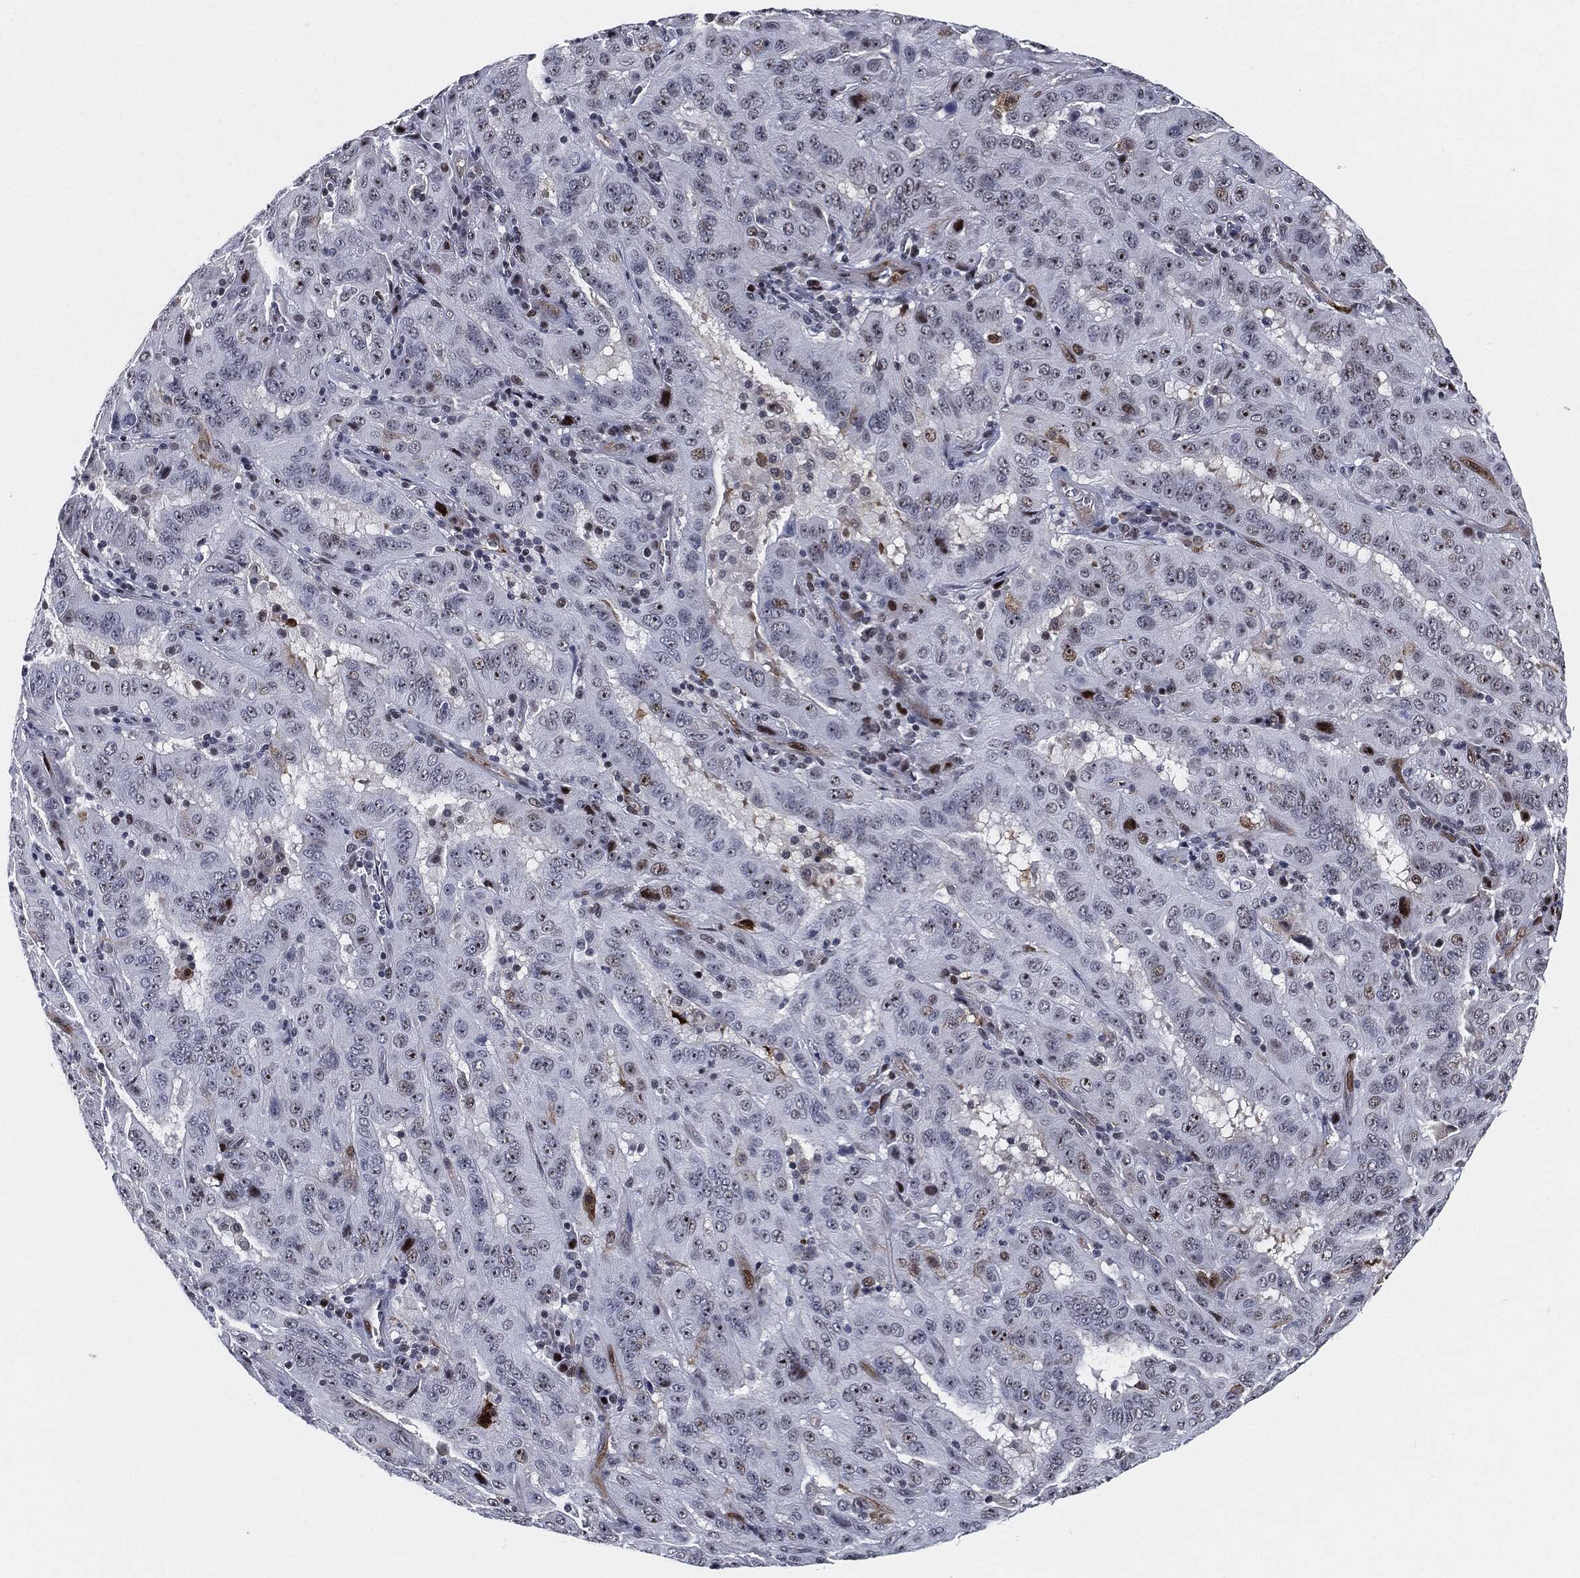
{"staining": {"intensity": "moderate", "quantity": "<25%", "location": "nuclear"}, "tissue": "pancreatic cancer", "cell_type": "Tumor cells", "image_type": "cancer", "snomed": [{"axis": "morphology", "description": "Adenocarcinoma, NOS"}, {"axis": "topography", "description": "Pancreas"}], "caption": "Adenocarcinoma (pancreatic) stained with IHC reveals moderate nuclear expression in approximately <25% of tumor cells.", "gene": "AKT2", "patient": {"sex": "male", "age": 63}}